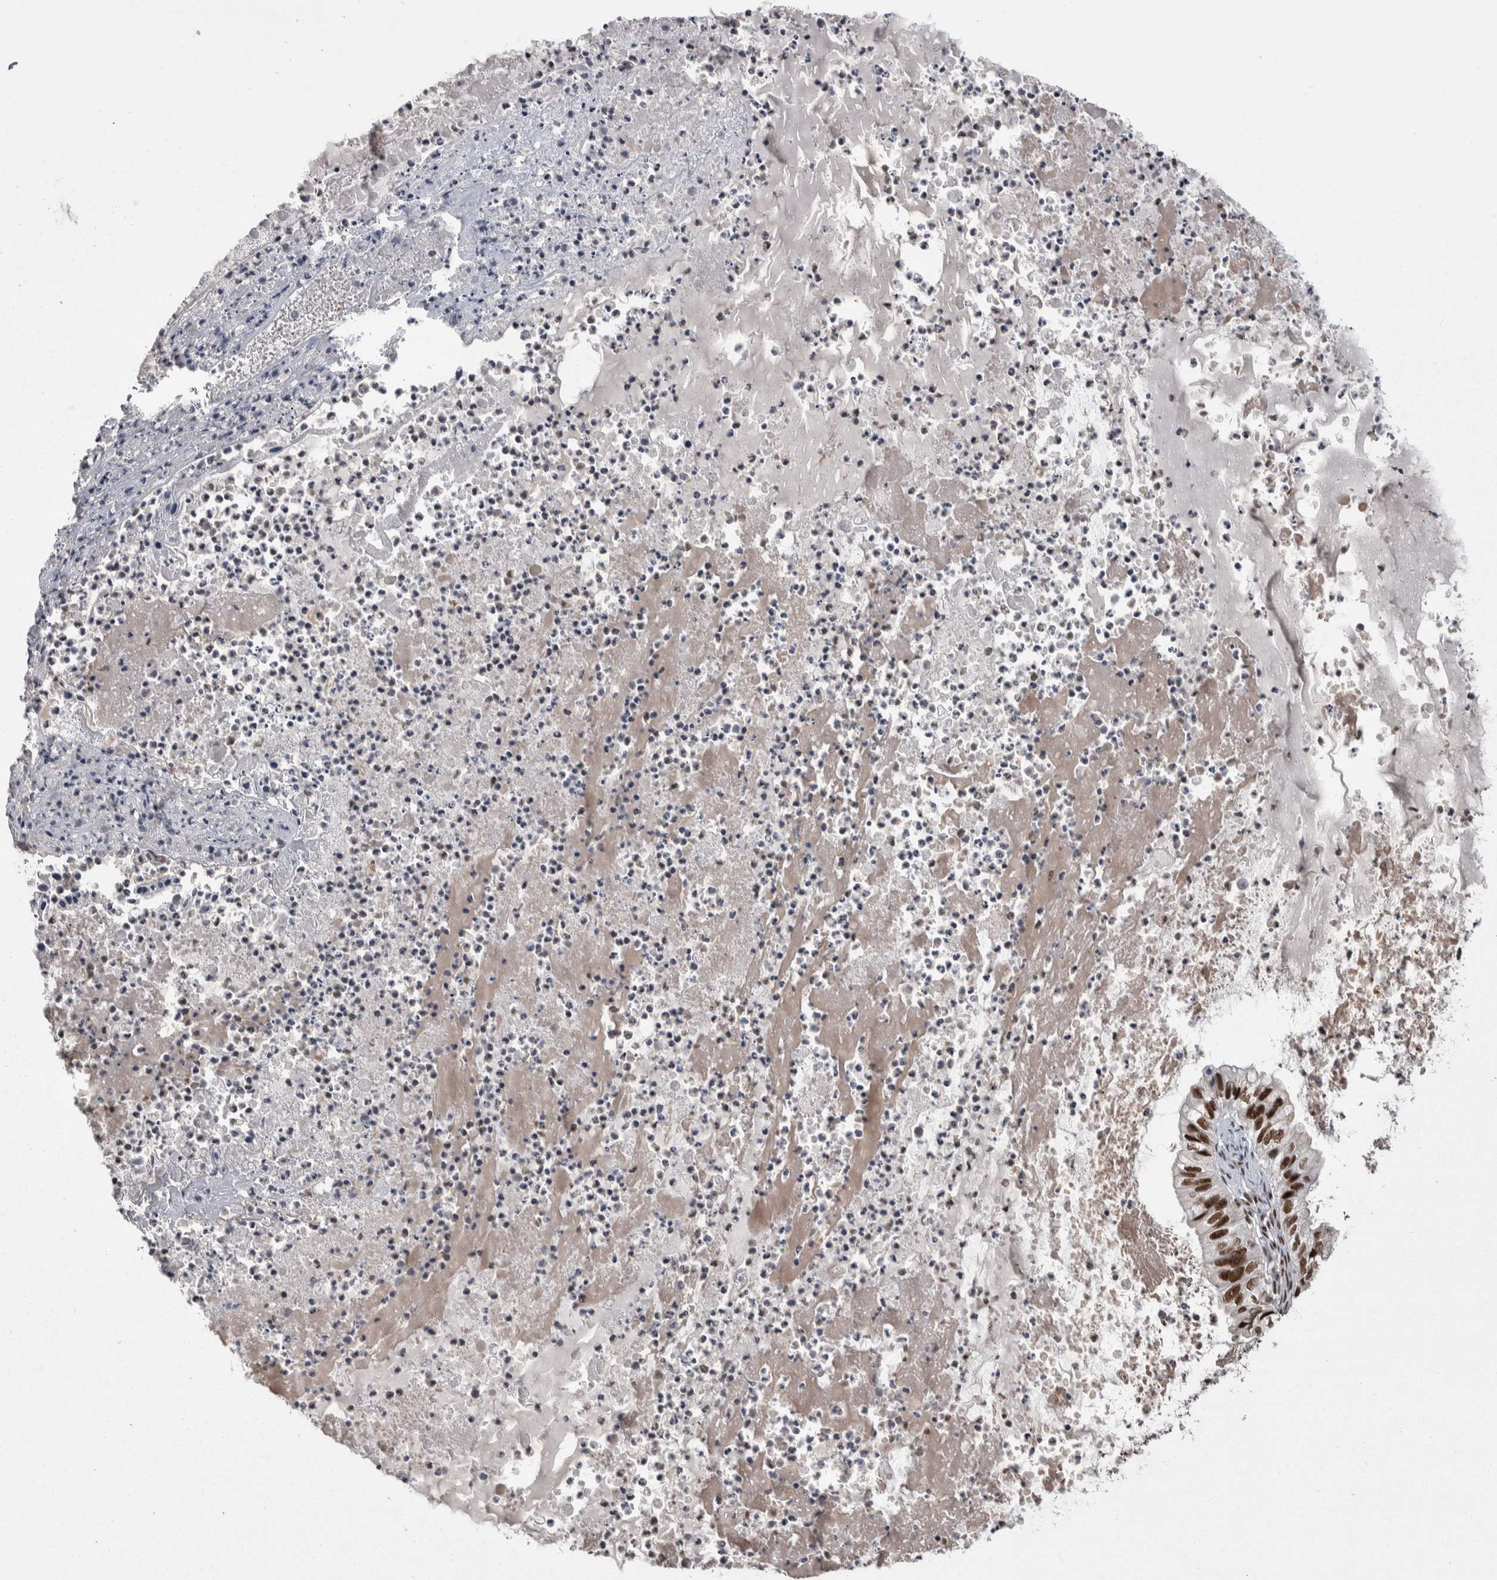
{"staining": {"intensity": "strong", "quantity": ">75%", "location": "nuclear"}, "tissue": "ovarian cancer", "cell_type": "Tumor cells", "image_type": "cancer", "snomed": [{"axis": "morphology", "description": "Cystadenocarcinoma, mucinous, NOS"}, {"axis": "topography", "description": "Ovary"}], "caption": "Strong nuclear staining is identified in about >75% of tumor cells in ovarian cancer (mucinous cystadenocarcinoma). (IHC, brightfield microscopy, high magnification).", "gene": "DMTF1", "patient": {"sex": "female", "age": 80}}